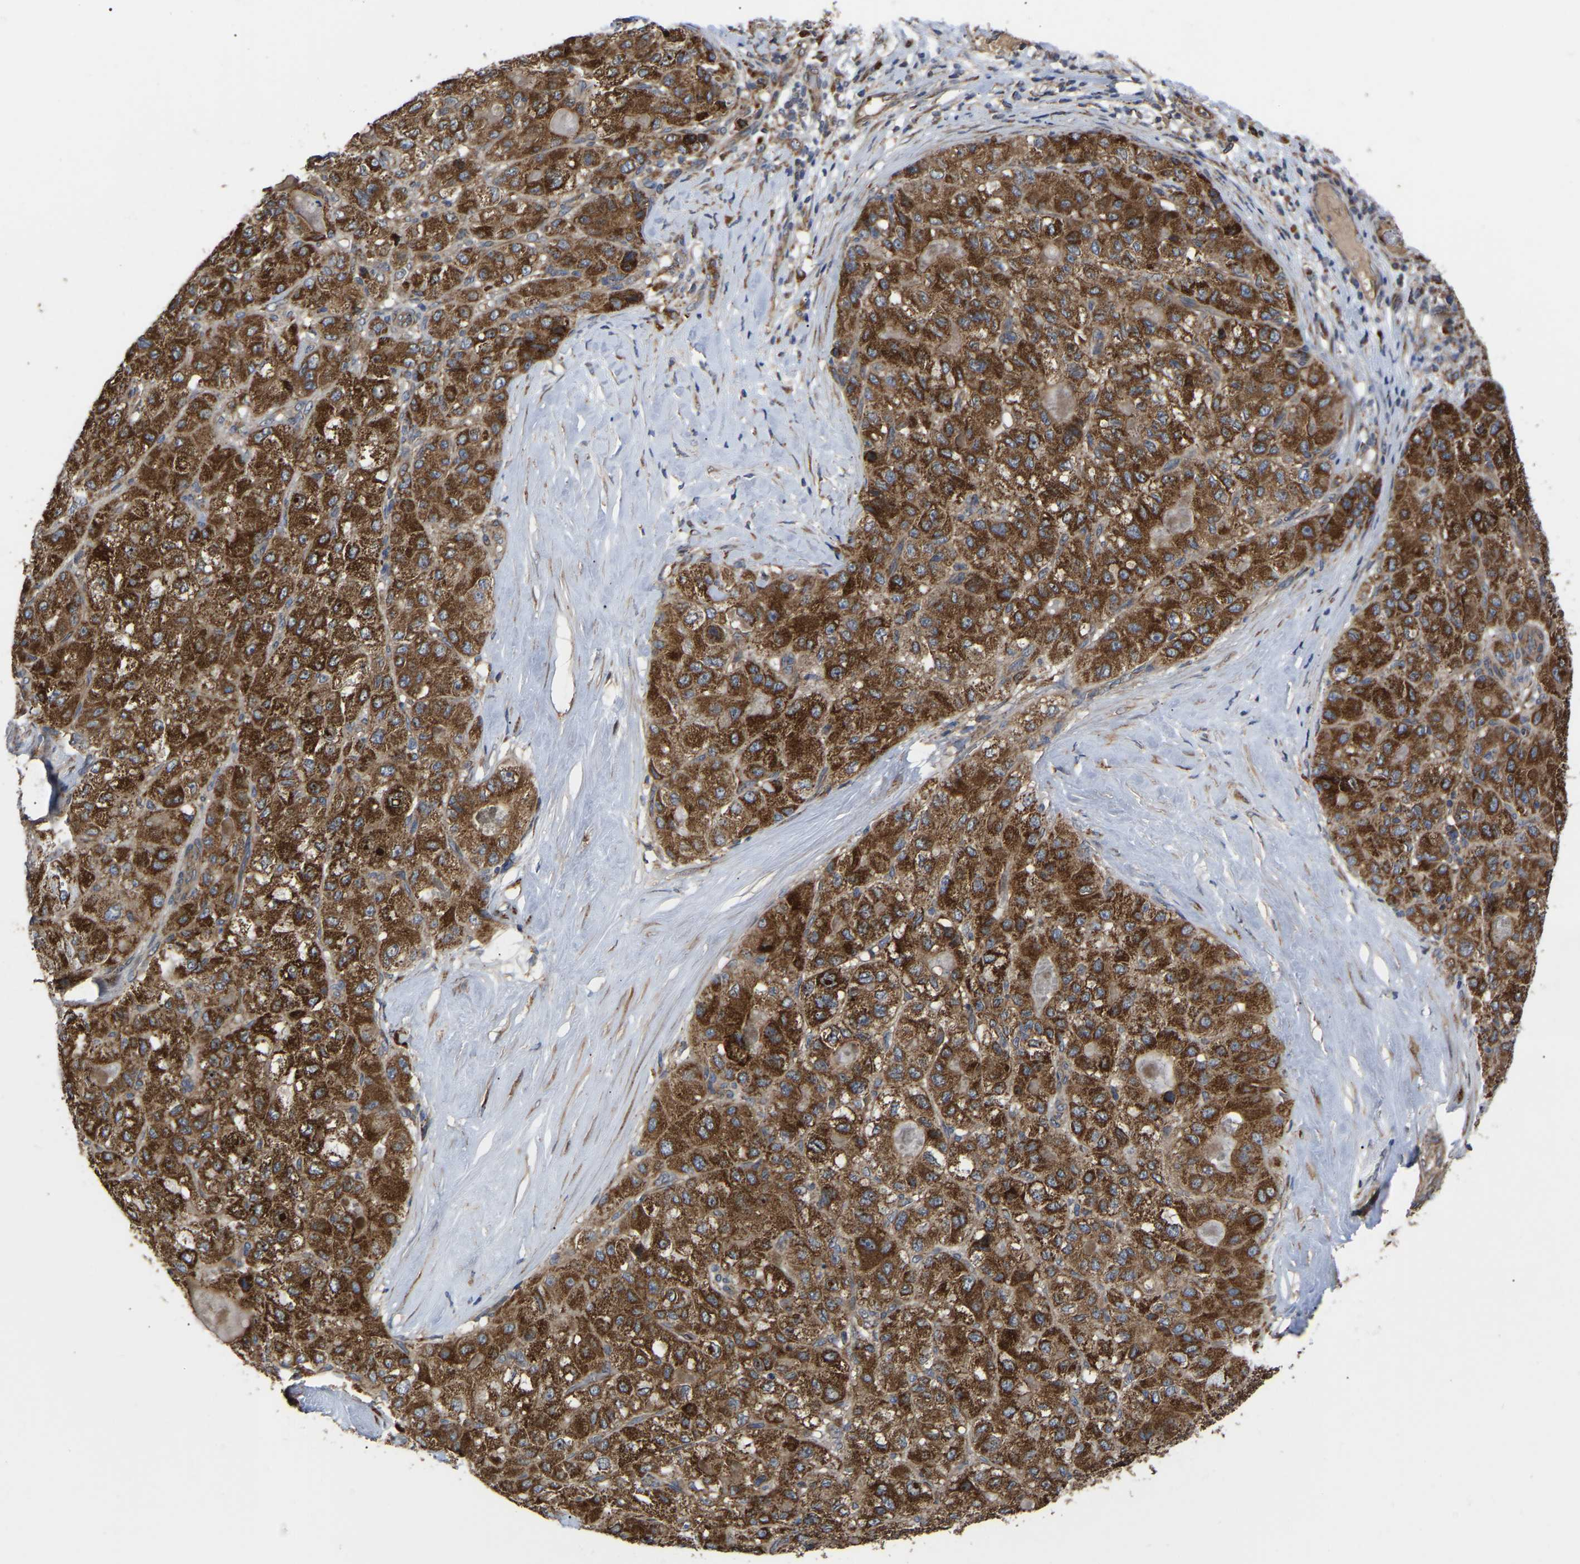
{"staining": {"intensity": "strong", "quantity": ">75%", "location": "cytoplasmic/membranous"}, "tissue": "liver cancer", "cell_type": "Tumor cells", "image_type": "cancer", "snomed": [{"axis": "morphology", "description": "Carcinoma, Hepatocellular, NOS"}, {"axis": "topography", "description": "Liver"}], "caption": "Liver hepatocellular carcinoma stained with a protein marker exhibits strong staining in tumor cells.", "gene": "GCC1", "patient": {"sex": "male", "age": 80}}